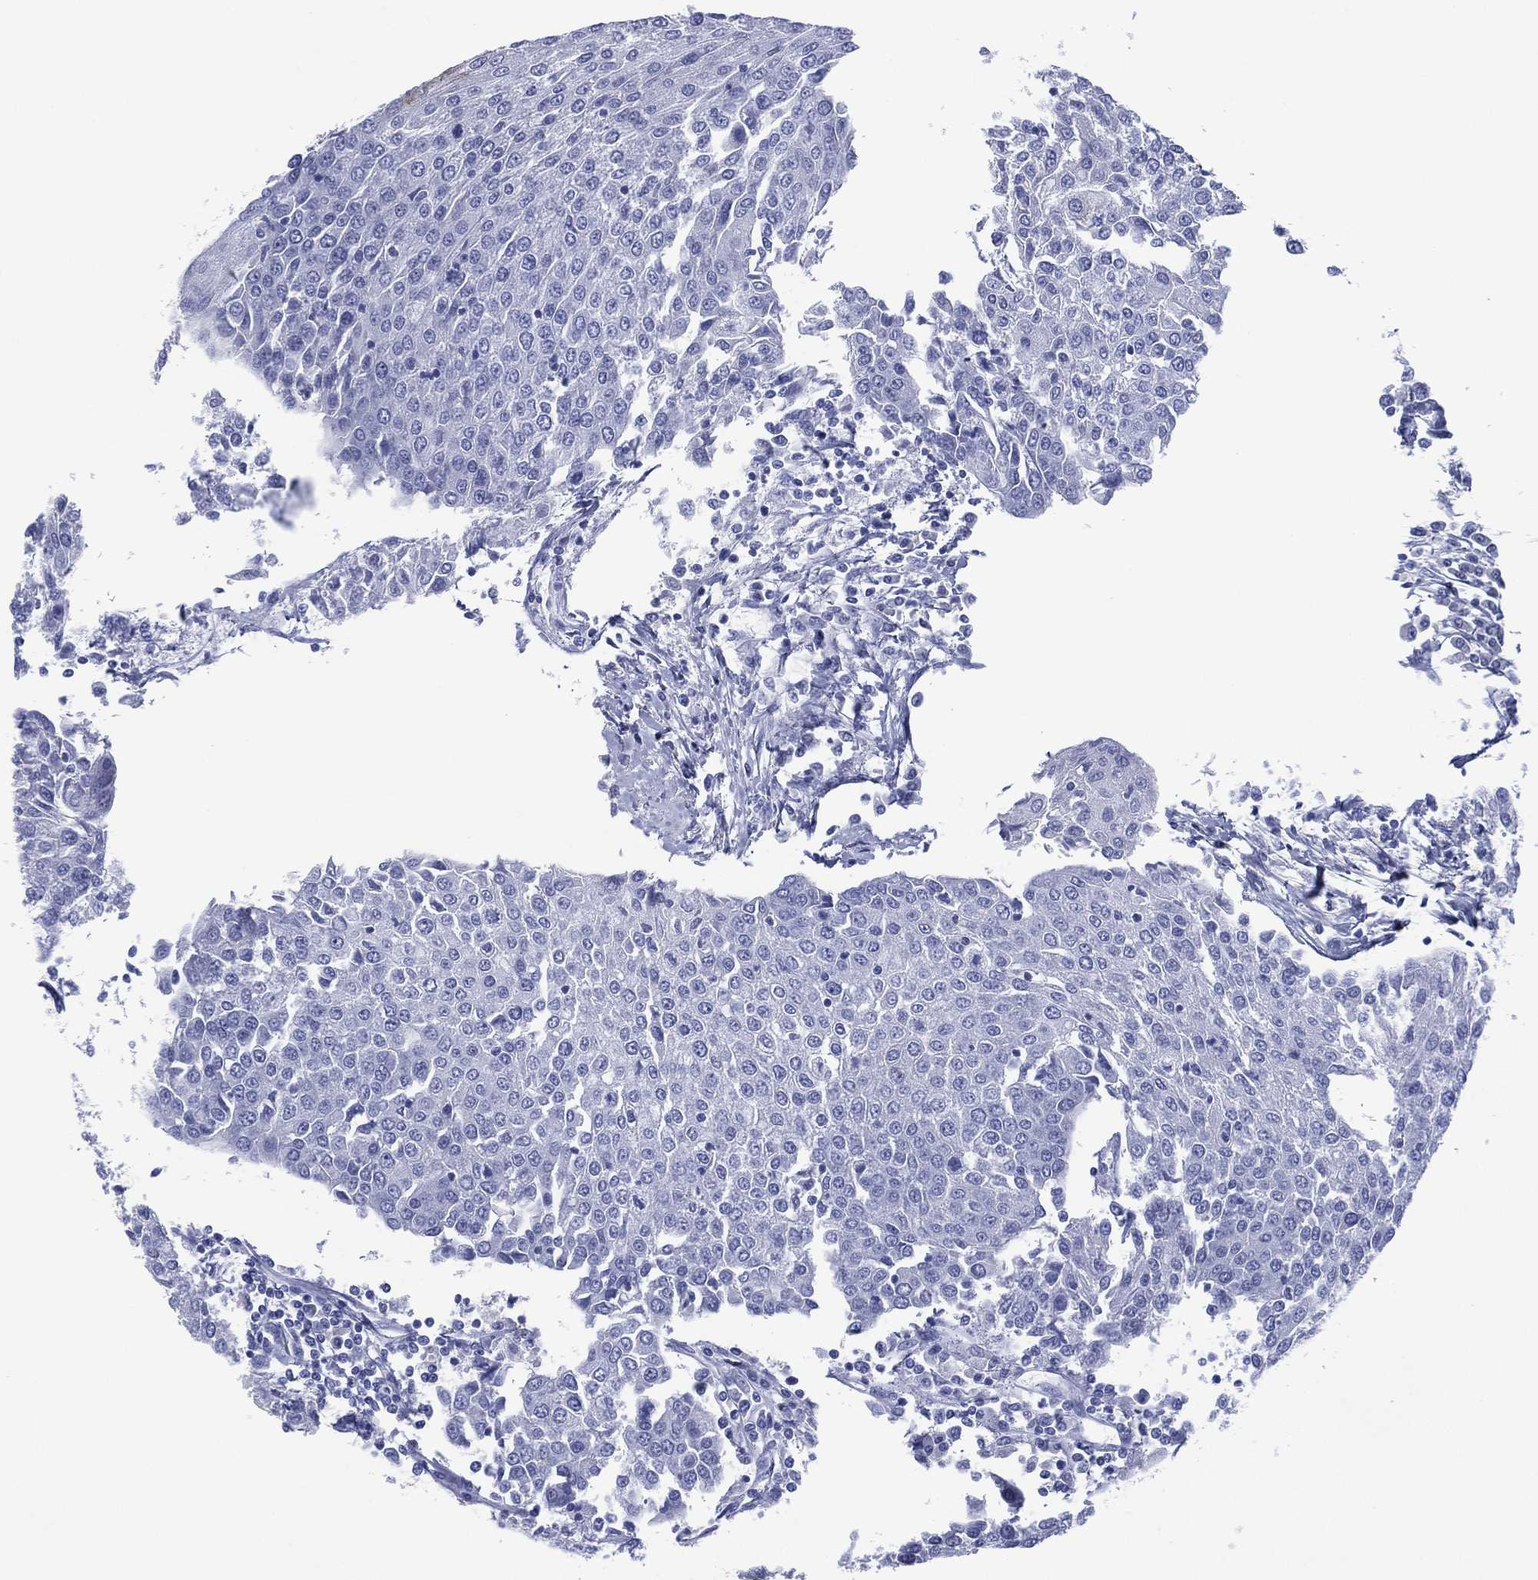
{"staining": {"intensity": "negative", "quantity": "none", "location": "none"}, "tissue": "urothelial cancer", "cell_type": "Tumor cells", "image_type": "cancer", "snomed": [{"axis": "morphology", "description": "Urothelial carcinoma, High grade"}, {"axis": "topography", "description": "Urinary bladder"}], "caption": "IHC photomicrograph of human urothelial cancer stained for a protein (brown), which exhibits no positivity in tumor cells.", "gene": "DSG1", "patient": {"sex": "female", "age": 85}}